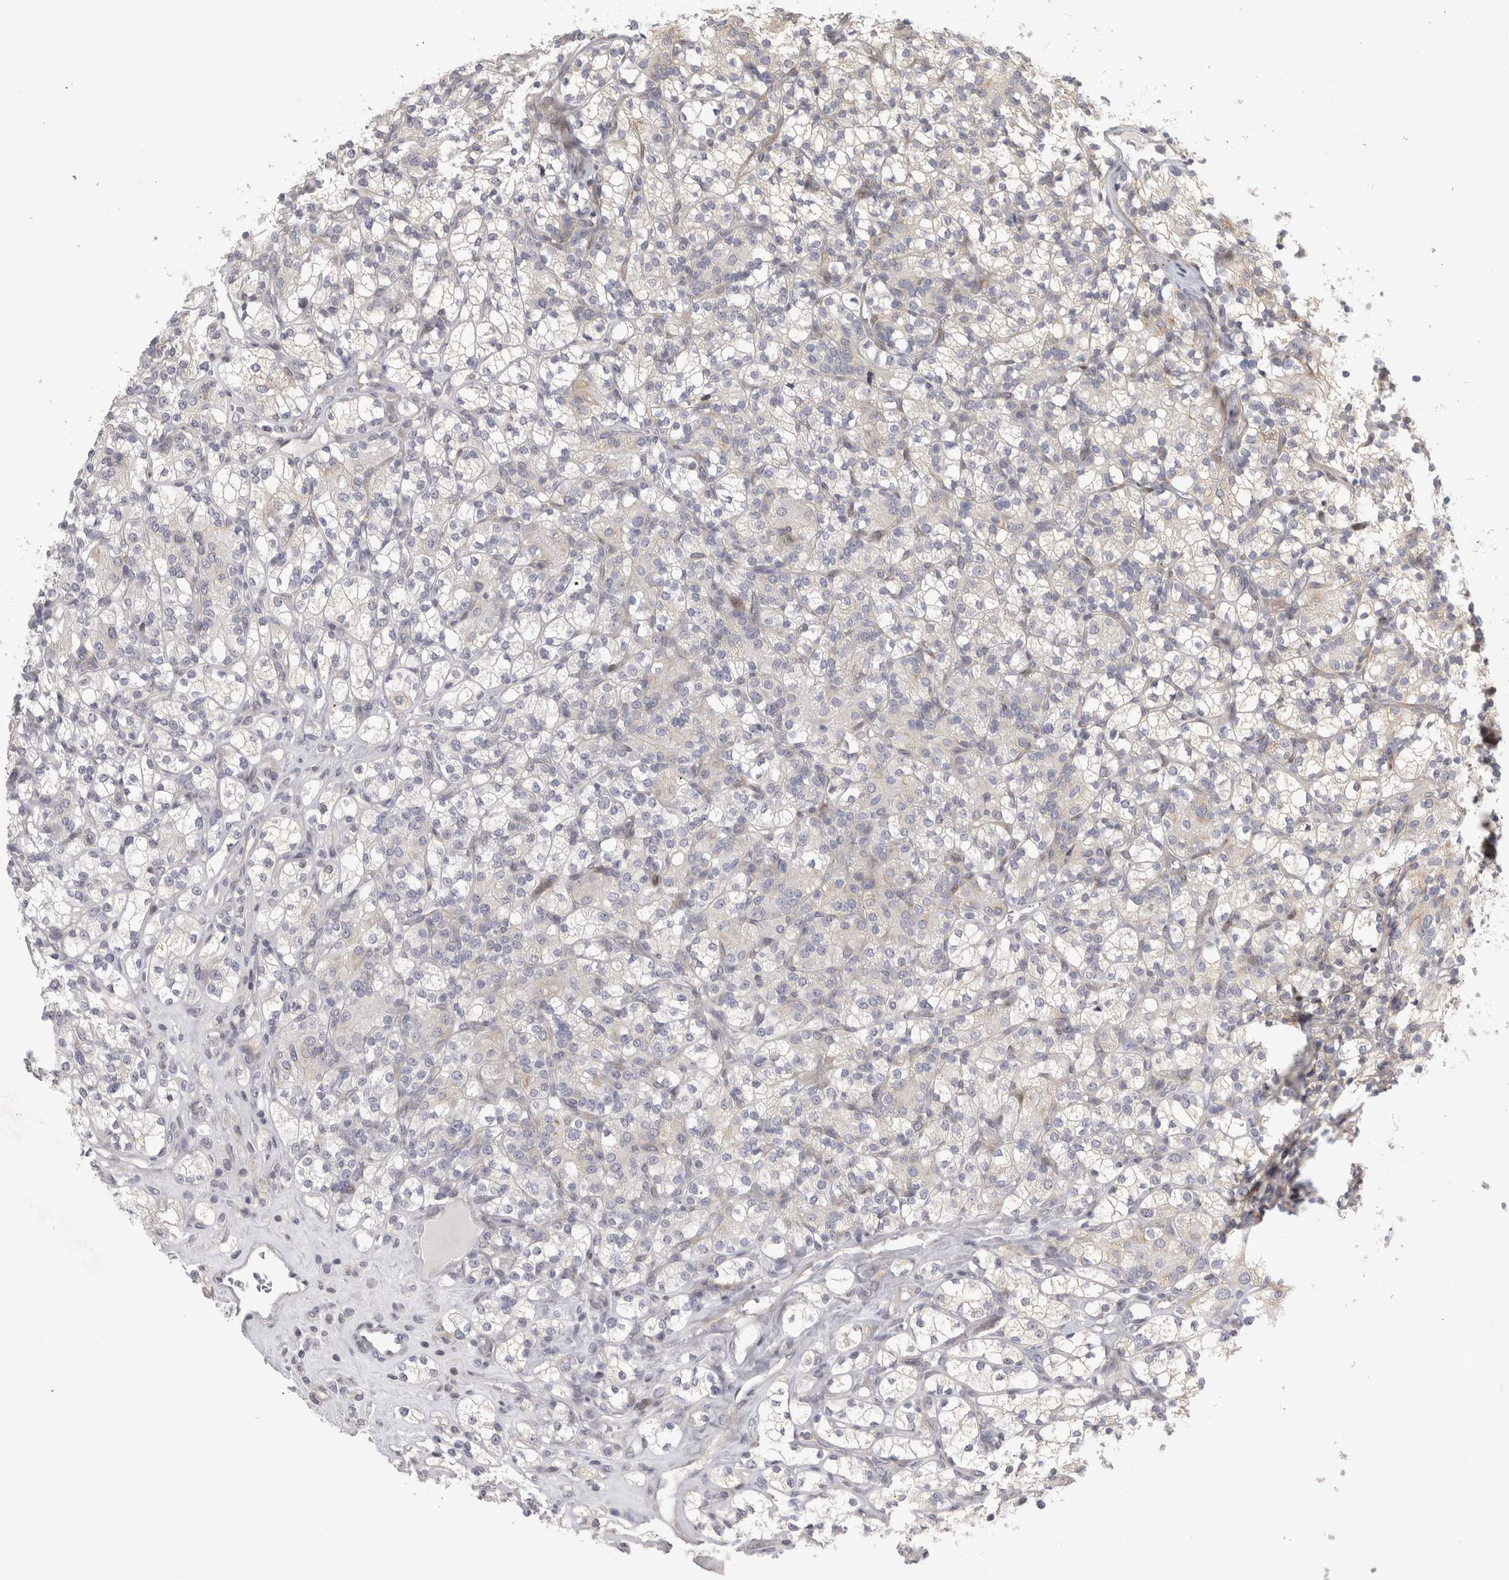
{"staining": {"intensity": "negative", "quantity": "none", "location": "none"}, "tissue": "renal cancer", "cell_type": "Tumor cells", "image_type": "cancer", "snomed": [{"axis": "morphology", "description": "Adenocarcinoma, NOS"}, {"axis": "topography", "description": "Kidney"}], "caption": "Renal cancer (adenocarcinoma) was stained to show a protein in brown. There is no significant staining in tumor cells. Nuclei are stained in blue.", "gene": "UTP25", "patient": {"sex": "male", "age": 77}}